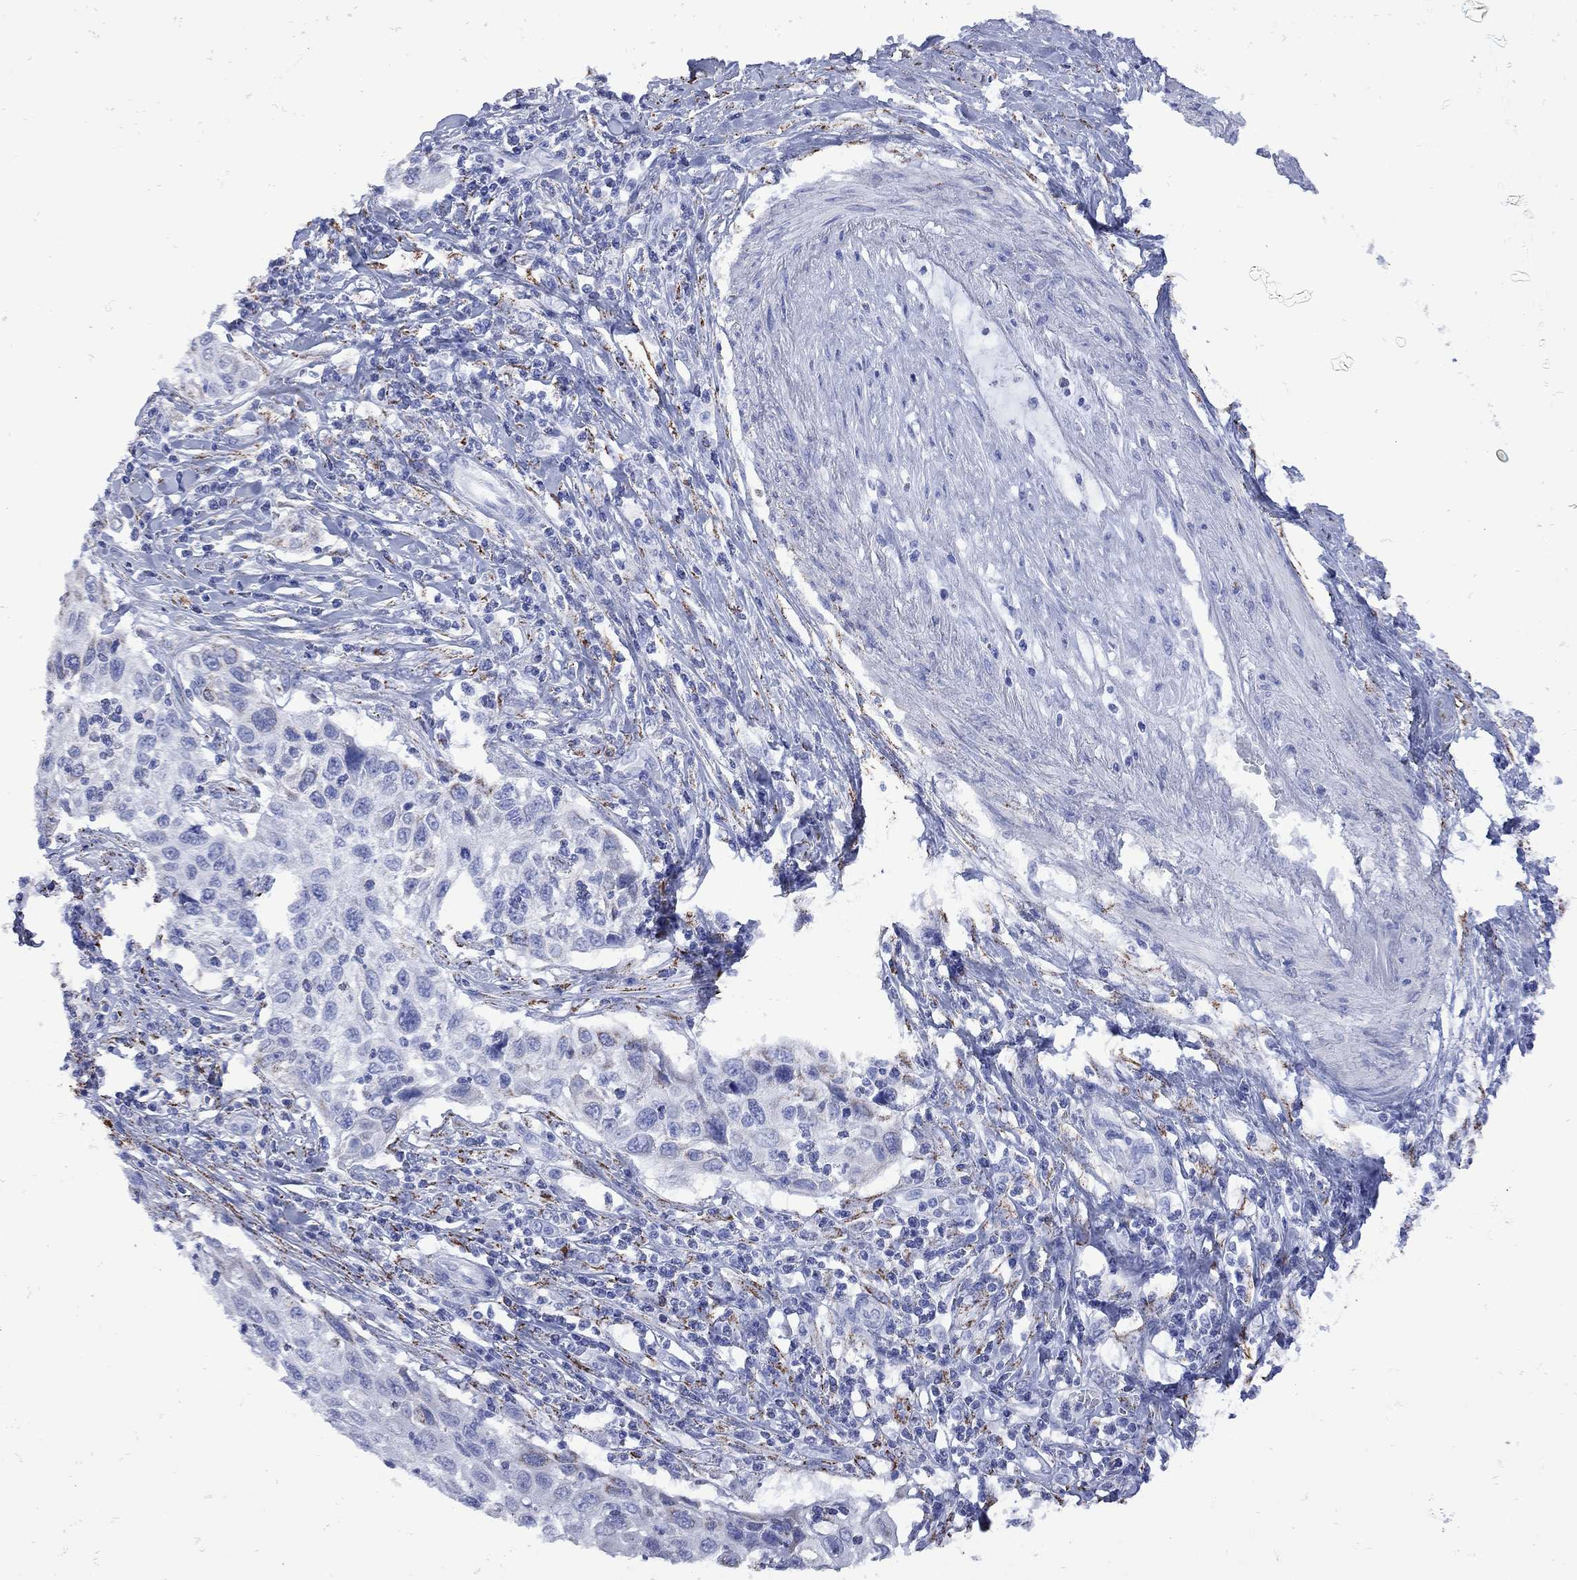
{"staining": {"intensity": "negative", "quantity": "none", "location": "none"}, "tissue": "cervical cancer", "cell_type": "Tumor cells", "image_type": "cancer", "snomed": [{"axis": "morphology", "description": "Squamous cell carcinoma, NOS"}, {"axis": "topography", "description": "Cervix"}], "caption": "This is an immunohistochemistry (IHC) histopathology image of human cervical squamous cell carcinoma. There is no expression in tumor cells.", "gene": "SESTD1", "patient": {"sex": "female", "age": 70}}